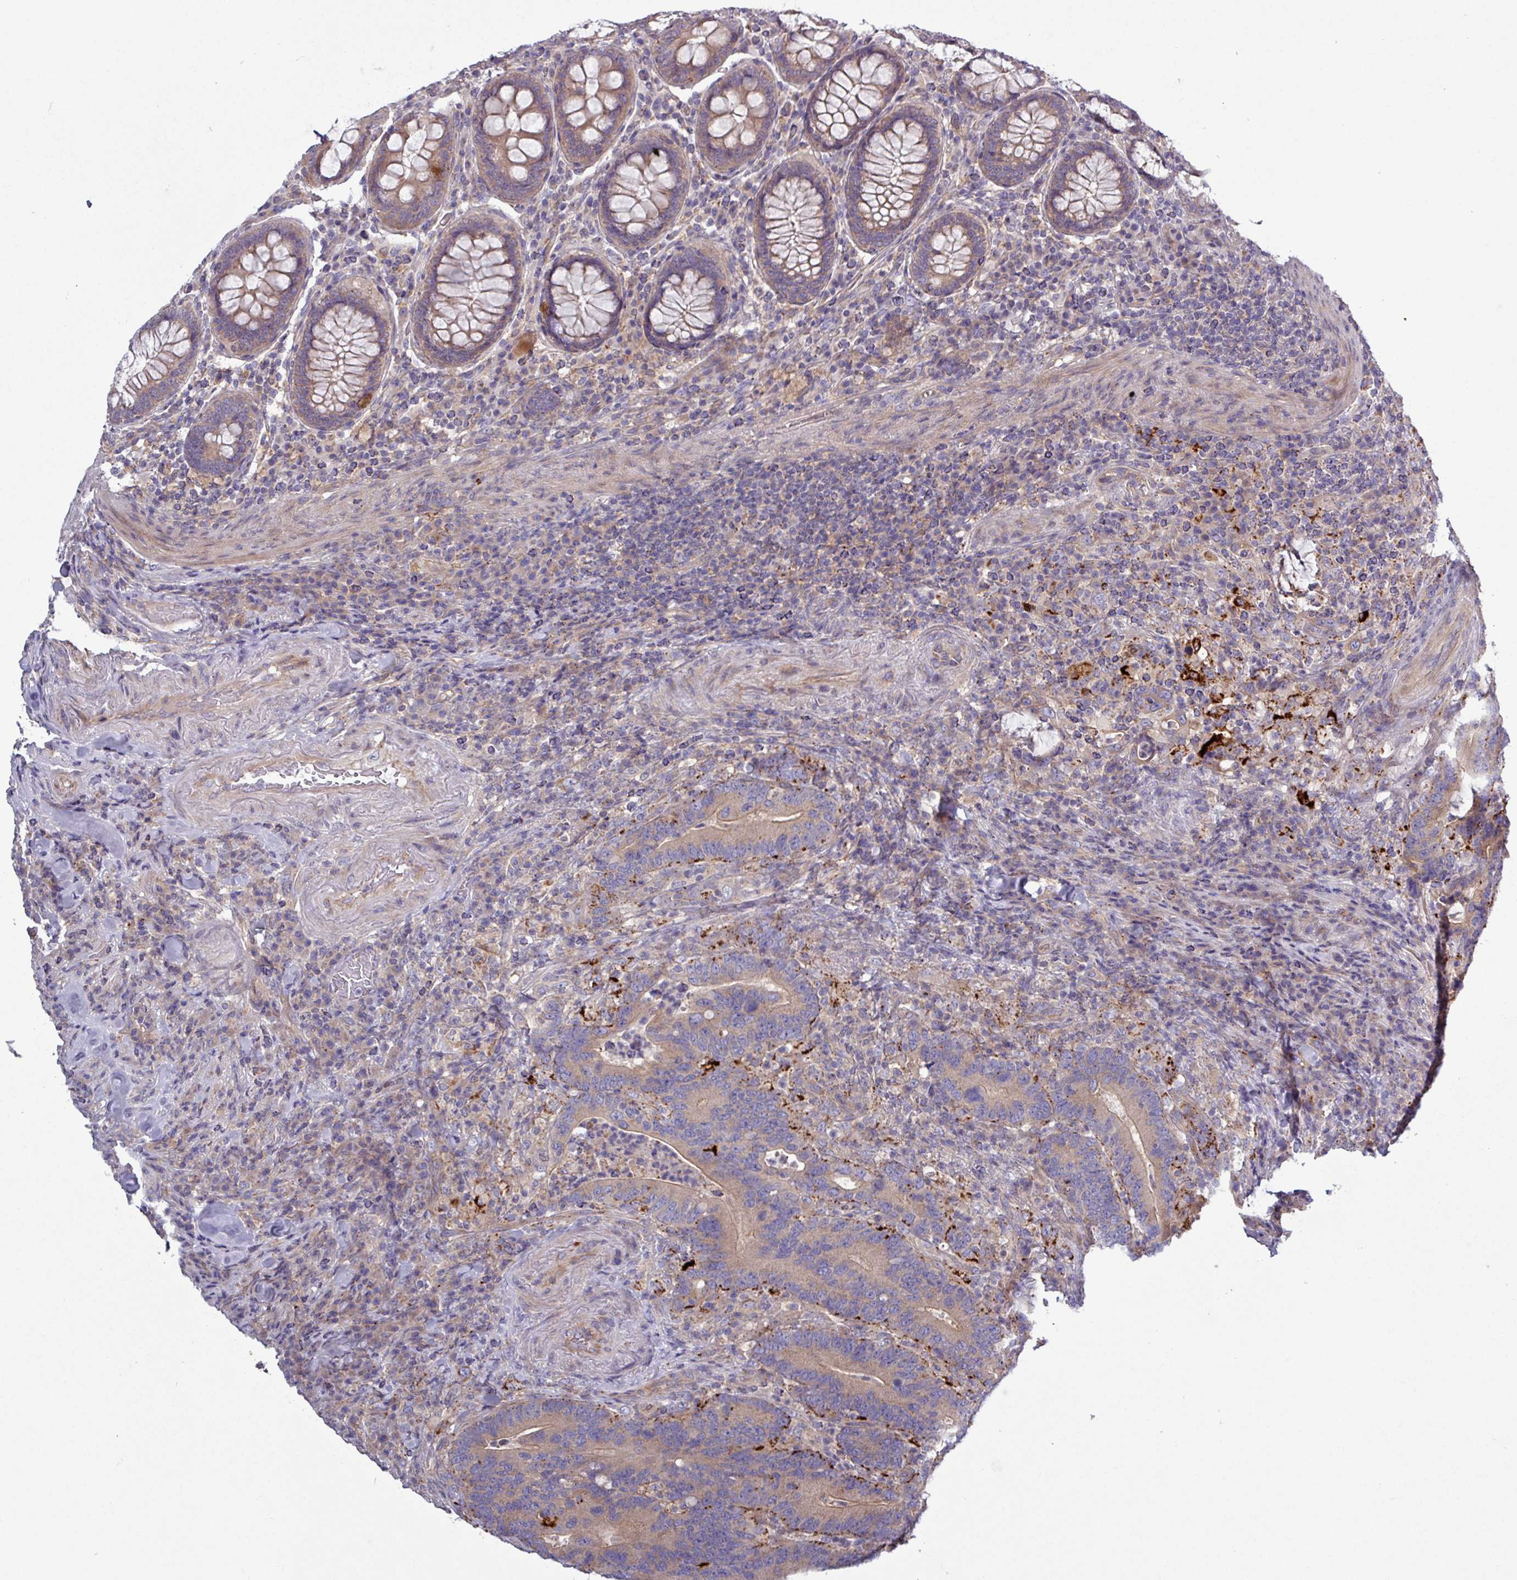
{"staining": {"intensity": "strong", "quantity": "<25%", "location": "cytoplasmic/membranous"}, "tissue": "colorectal cancer", "cell_type": "Tumor cells", "image_type": "cancer", "snomed": [{"axis": "morphology", "description": "Adenocarcinoma, NOS"}, {"axis": "topography", "description": "Colon"}], "caption": "High-magnification brightfield microscopy of colorectal cancer stained with DAB (brown) and counterstained with hematoxylin (blue). tumor cells exhibit strong cytoplasmic/membranous positivity is identified in about<25% of cells.", "gene": "PLIN2", "patient": {"sex": "female", "age": 66}}